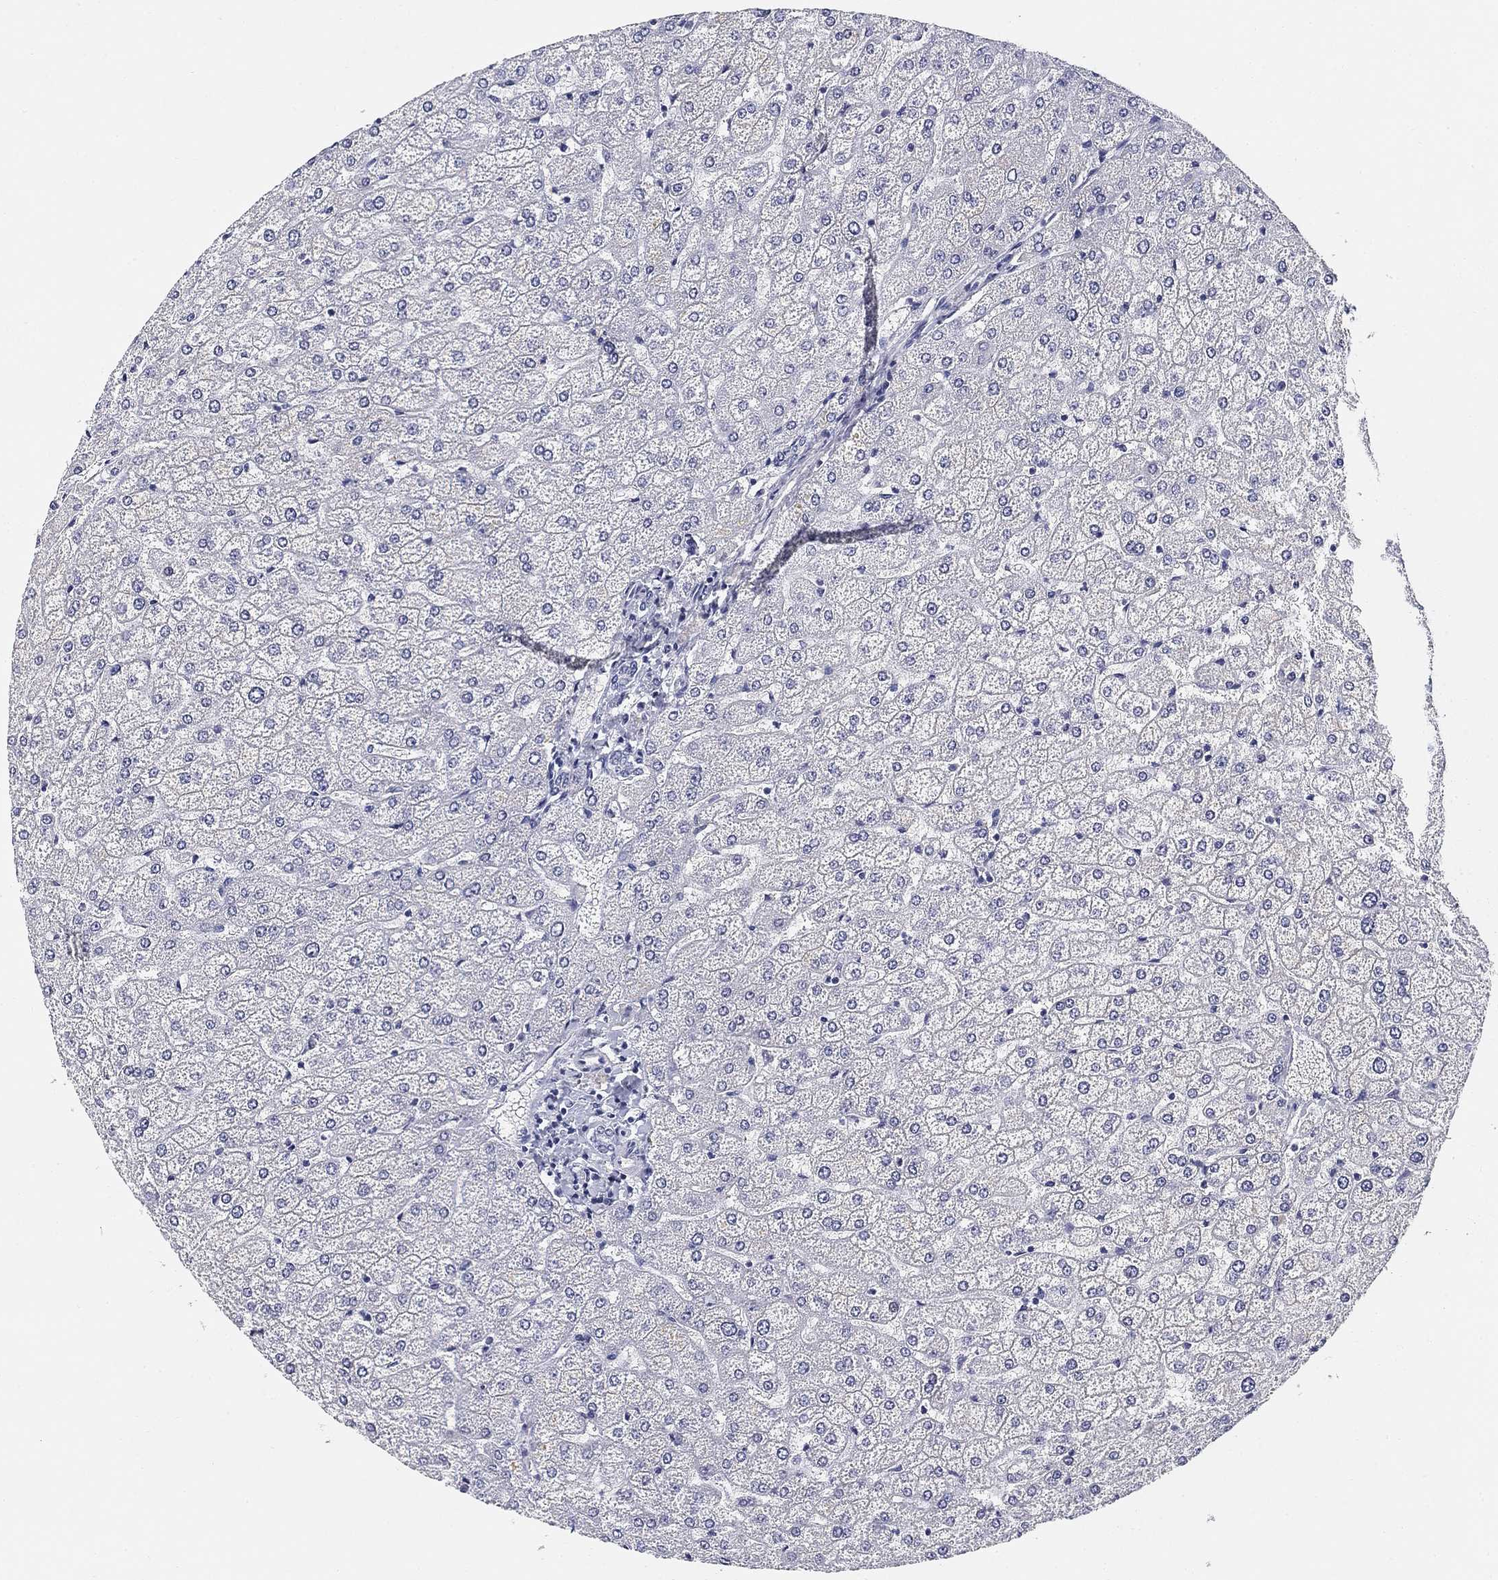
{"staining": {"intensity": "negative", "quantity": "none", "location": "none"}, "tissue": "liver", "cell_type": "Cholangiocytes", "image_type": "normal", "snomed": [{"axis": "morphology", "description": "Normal tissue, NOS"}, {"axis": "topography", "description": "Liver"}], "caption": "DAB immunohistochemical staining of benign human liver reveals no significant positivity in cholangiocytes.", "gene": "SLC2A5", "patient": {"sex": "female", "age": 32}}